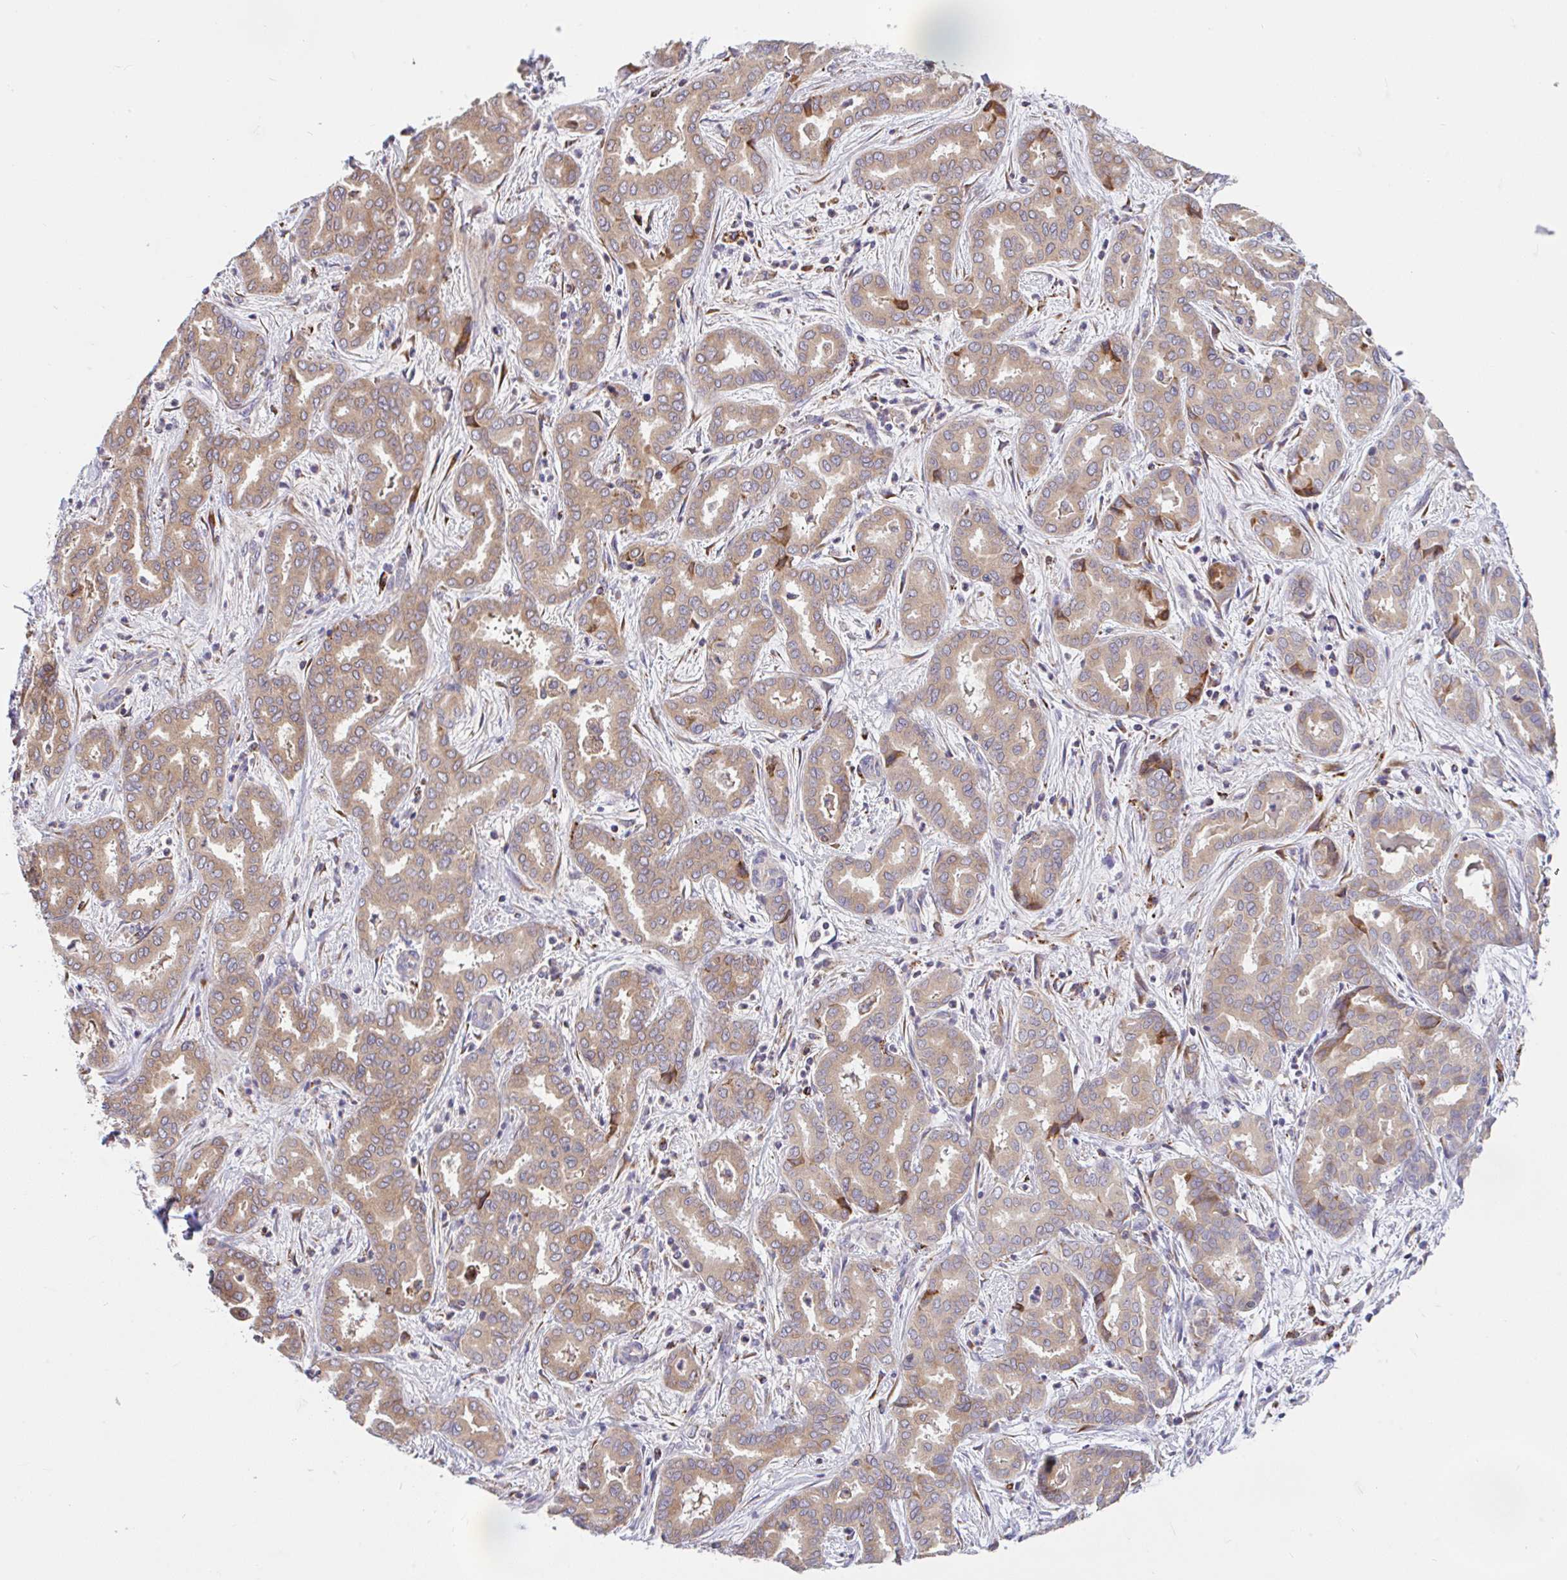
{"staining": {"intensity": "moderate", "quantity": "25%-75%", "location": "cytoplasmic/membranous"}, "tissue": "liver cancer", "cell_type": "Tumor cells", "image_type": "cancer", "snomed": [{"axis": "morphology", "description": "Cholangiocarcinoma"}, {"axis": "topography", "description": "Liver"}], "caption": "About 25%-75% of tumor cells in human liver cancer (cholangiocarcinoma) show moderate cytoplasmic/membranous protein positivity as visualized by brown immunohistochemical staining.", "gene": "RALBP1", "patient": {"sex": "female", "age": 64}}